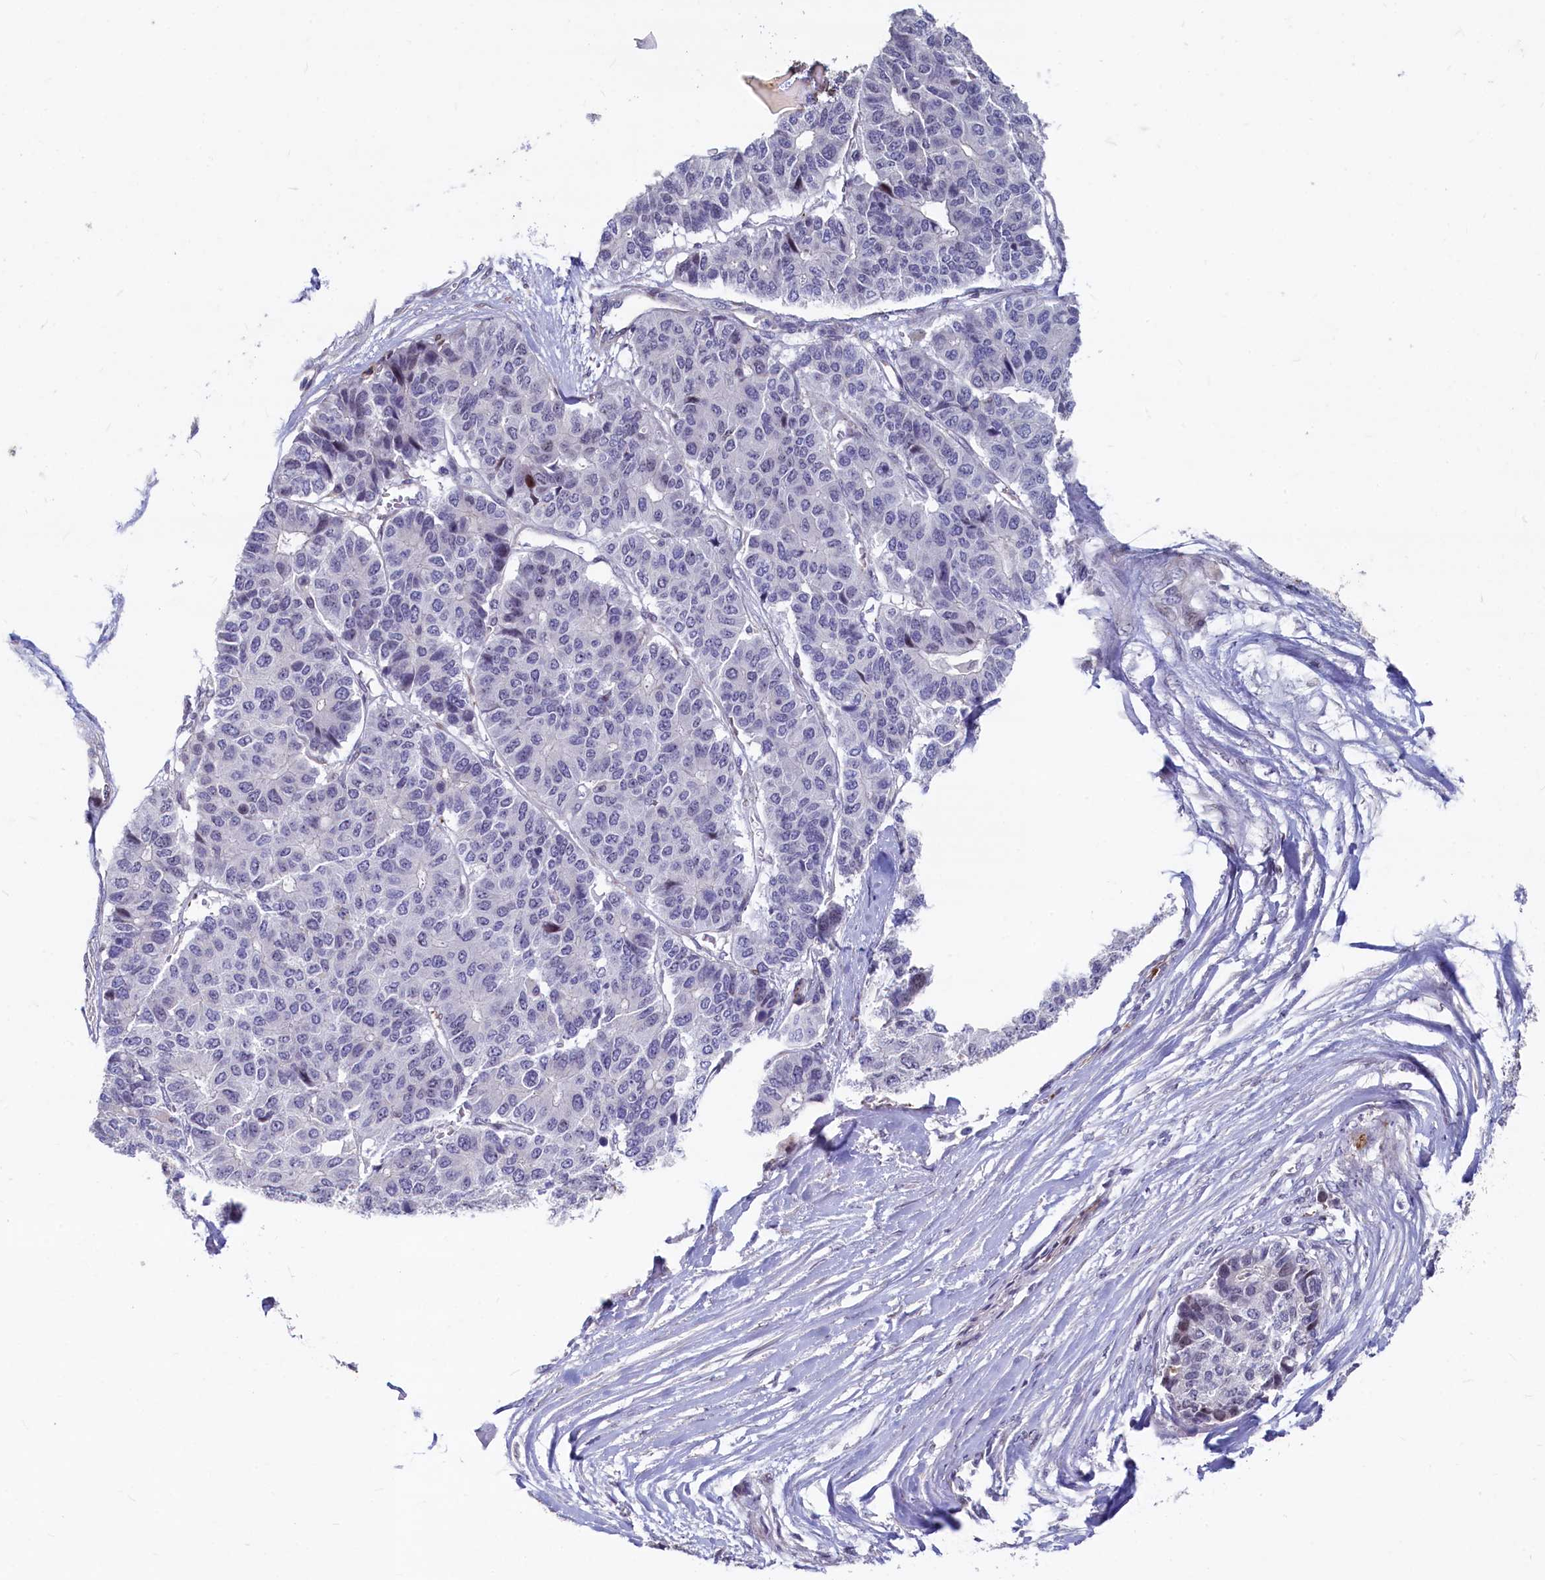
{"staining": {"intensity": "negative", "quantity": "none", "location": "none"}, "tissue": "pancreatic cancer", "cell_type": "Tumor cells", "image_type": "cancer", "snomed": [{"axis": "morphology", "description": "Adenocarcinoma, NOS"}, {"axis": "topography", "description": "Pancreas"}], "caption": "Pancreatic cancer stained for a protein using immunohistochemistry displays no staining tumor cells.", "gene": "ASXL3", "patient": {"sex": "male", "age": 50}}